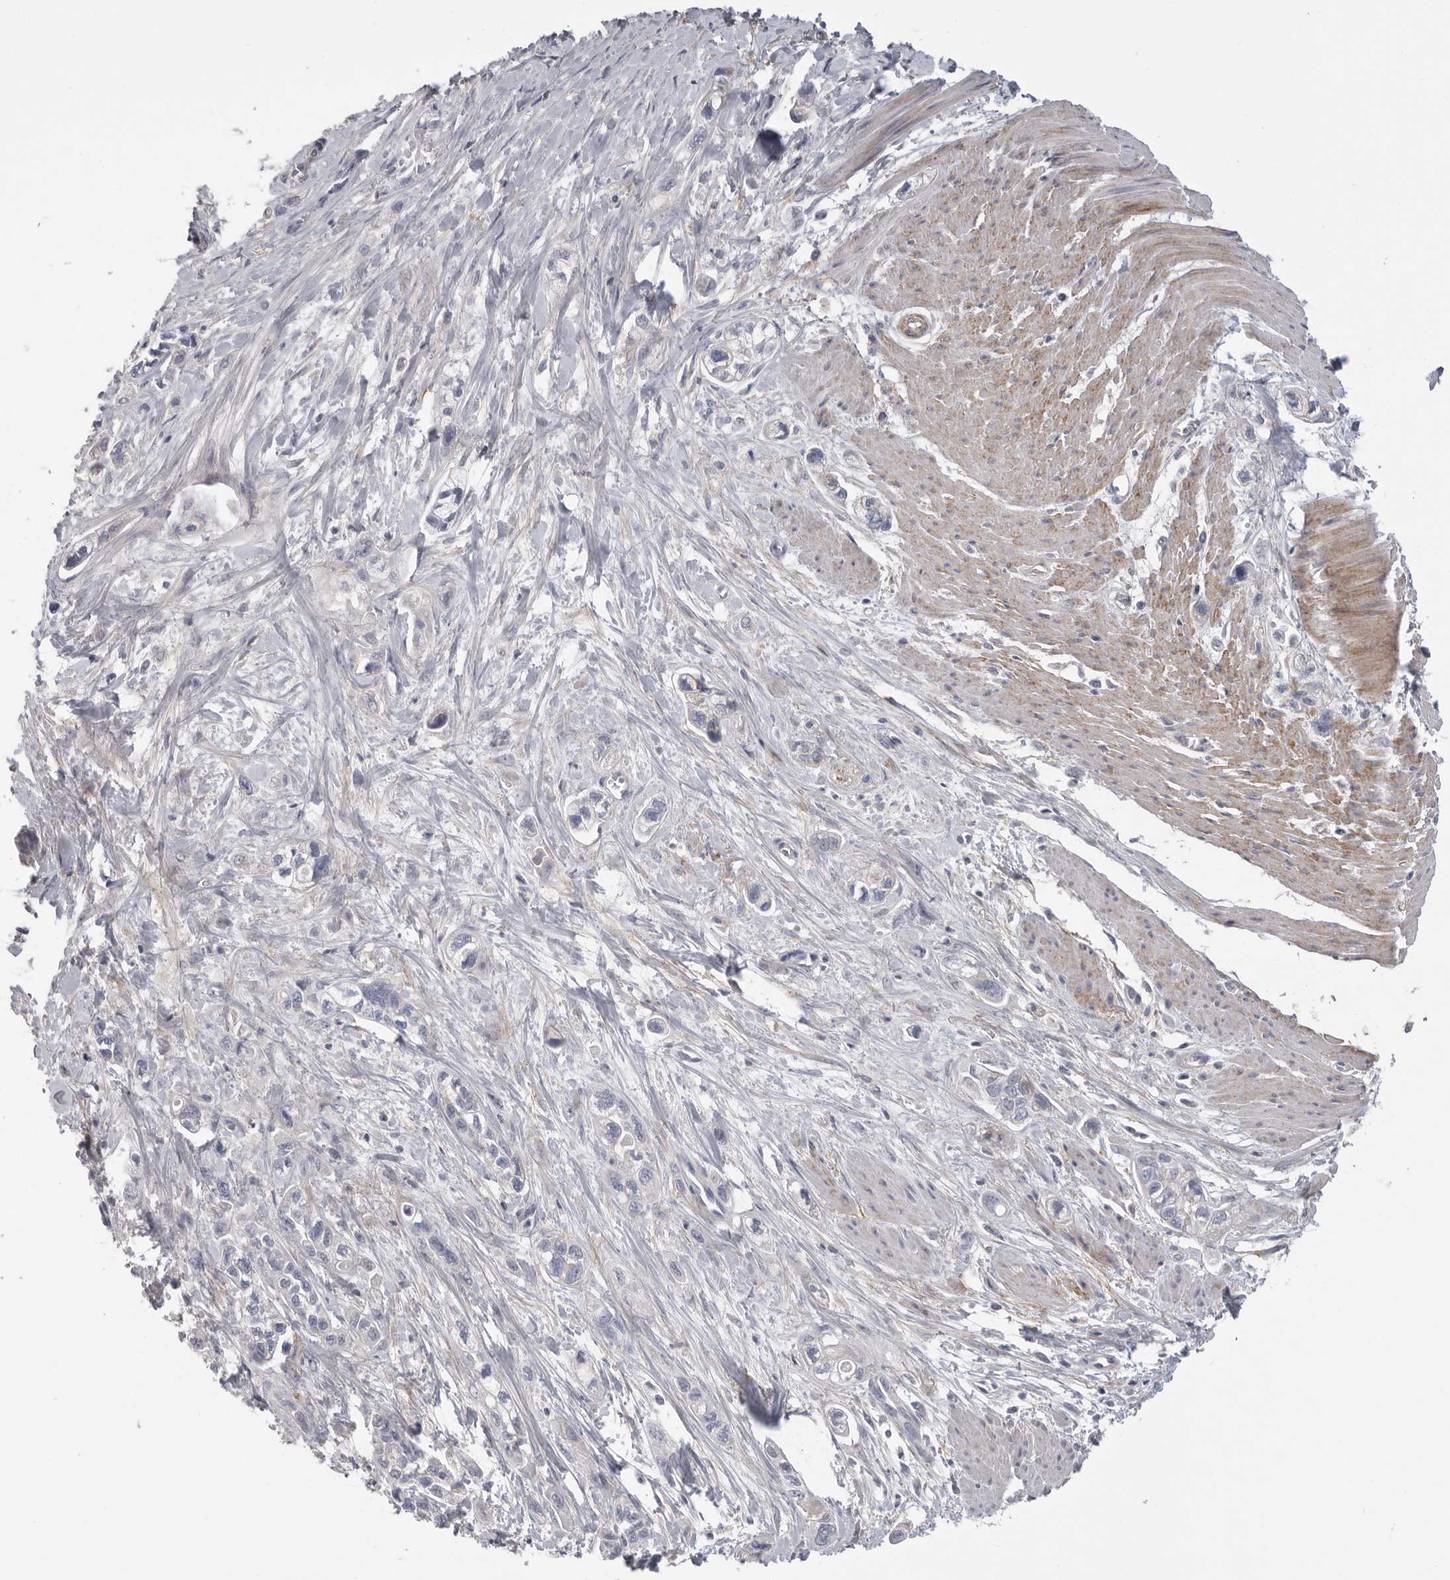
{"staining": {"intensity": "negative", "quantity": "none", "location": "none"}, "tissue": "pancreatic cancer", "cell_type": "Tumor cells", "image_type": "cancer", "snomed": [{"axis": "morphology", "description": "Adenocarcinoma, NOS"}, {"axis": "topography", "description": "Pancreas"}], "caption": "A high-resolution histopathology image shows immunohistochemistry staining of pancreatic adenocarcinoma, which displays no significant staining in tumor cells.", "gene": "SDC3", "patient": {"sex": "male", "age": 74}}